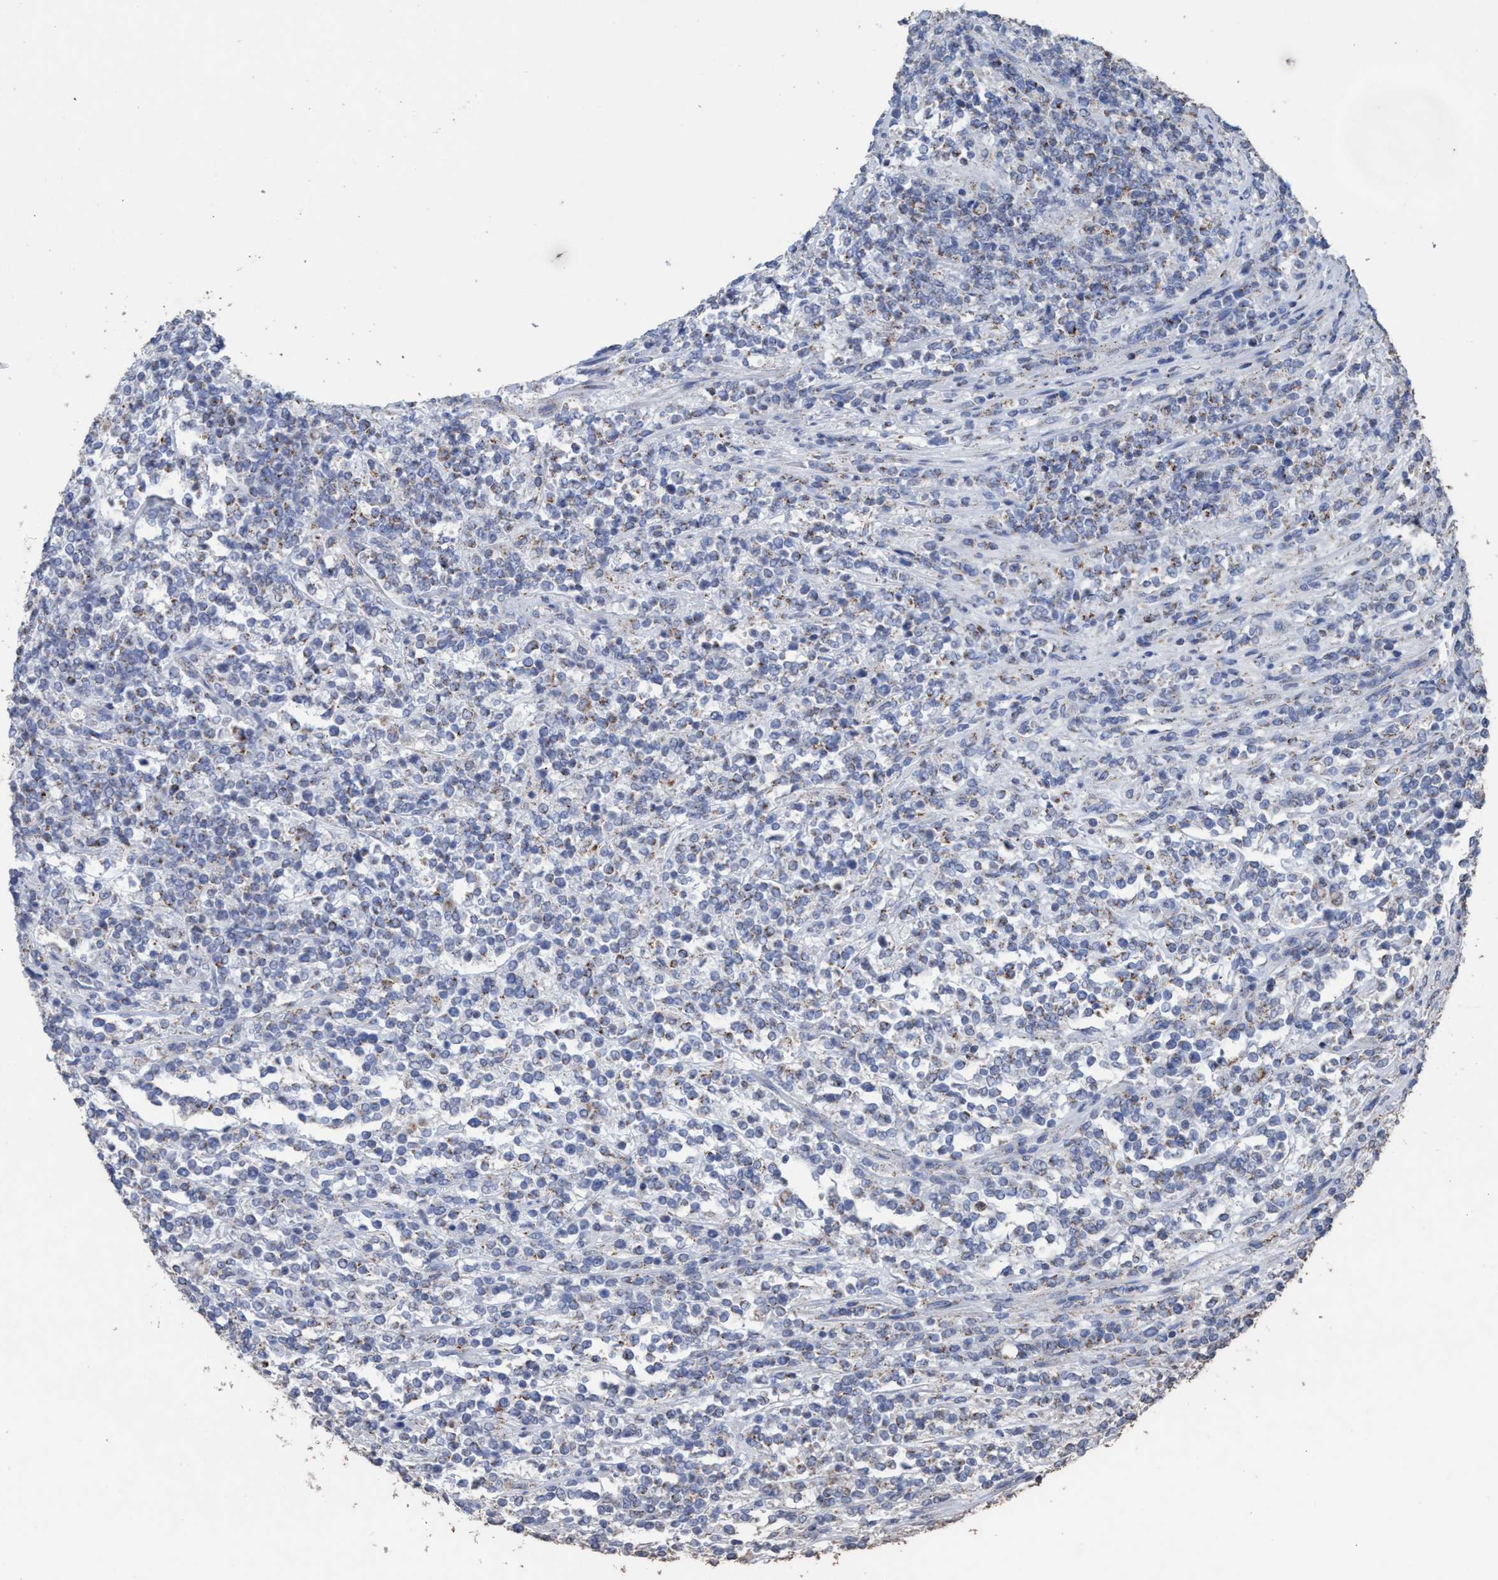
{"staining": {"intensity": "weak", "quantity": "<25%", "location": "cytoplasmic/membranous"}, "tissue": "lymphoma", "cell_type": "Tumor cells", "image_type": "cancer", "snomed": [{"axis": "morphology", "description": "Malignant lymphoma, non-Hodgkin's type, High grade"}, {"axis": "topography", "description": "Soft tissue"}], "caption": "Lymphoma stained for a protein using immunohistochemistry displays no positivity tumor cells.", "gene": "RSAD1", "patient": {"sex": "male", "age": 18}}